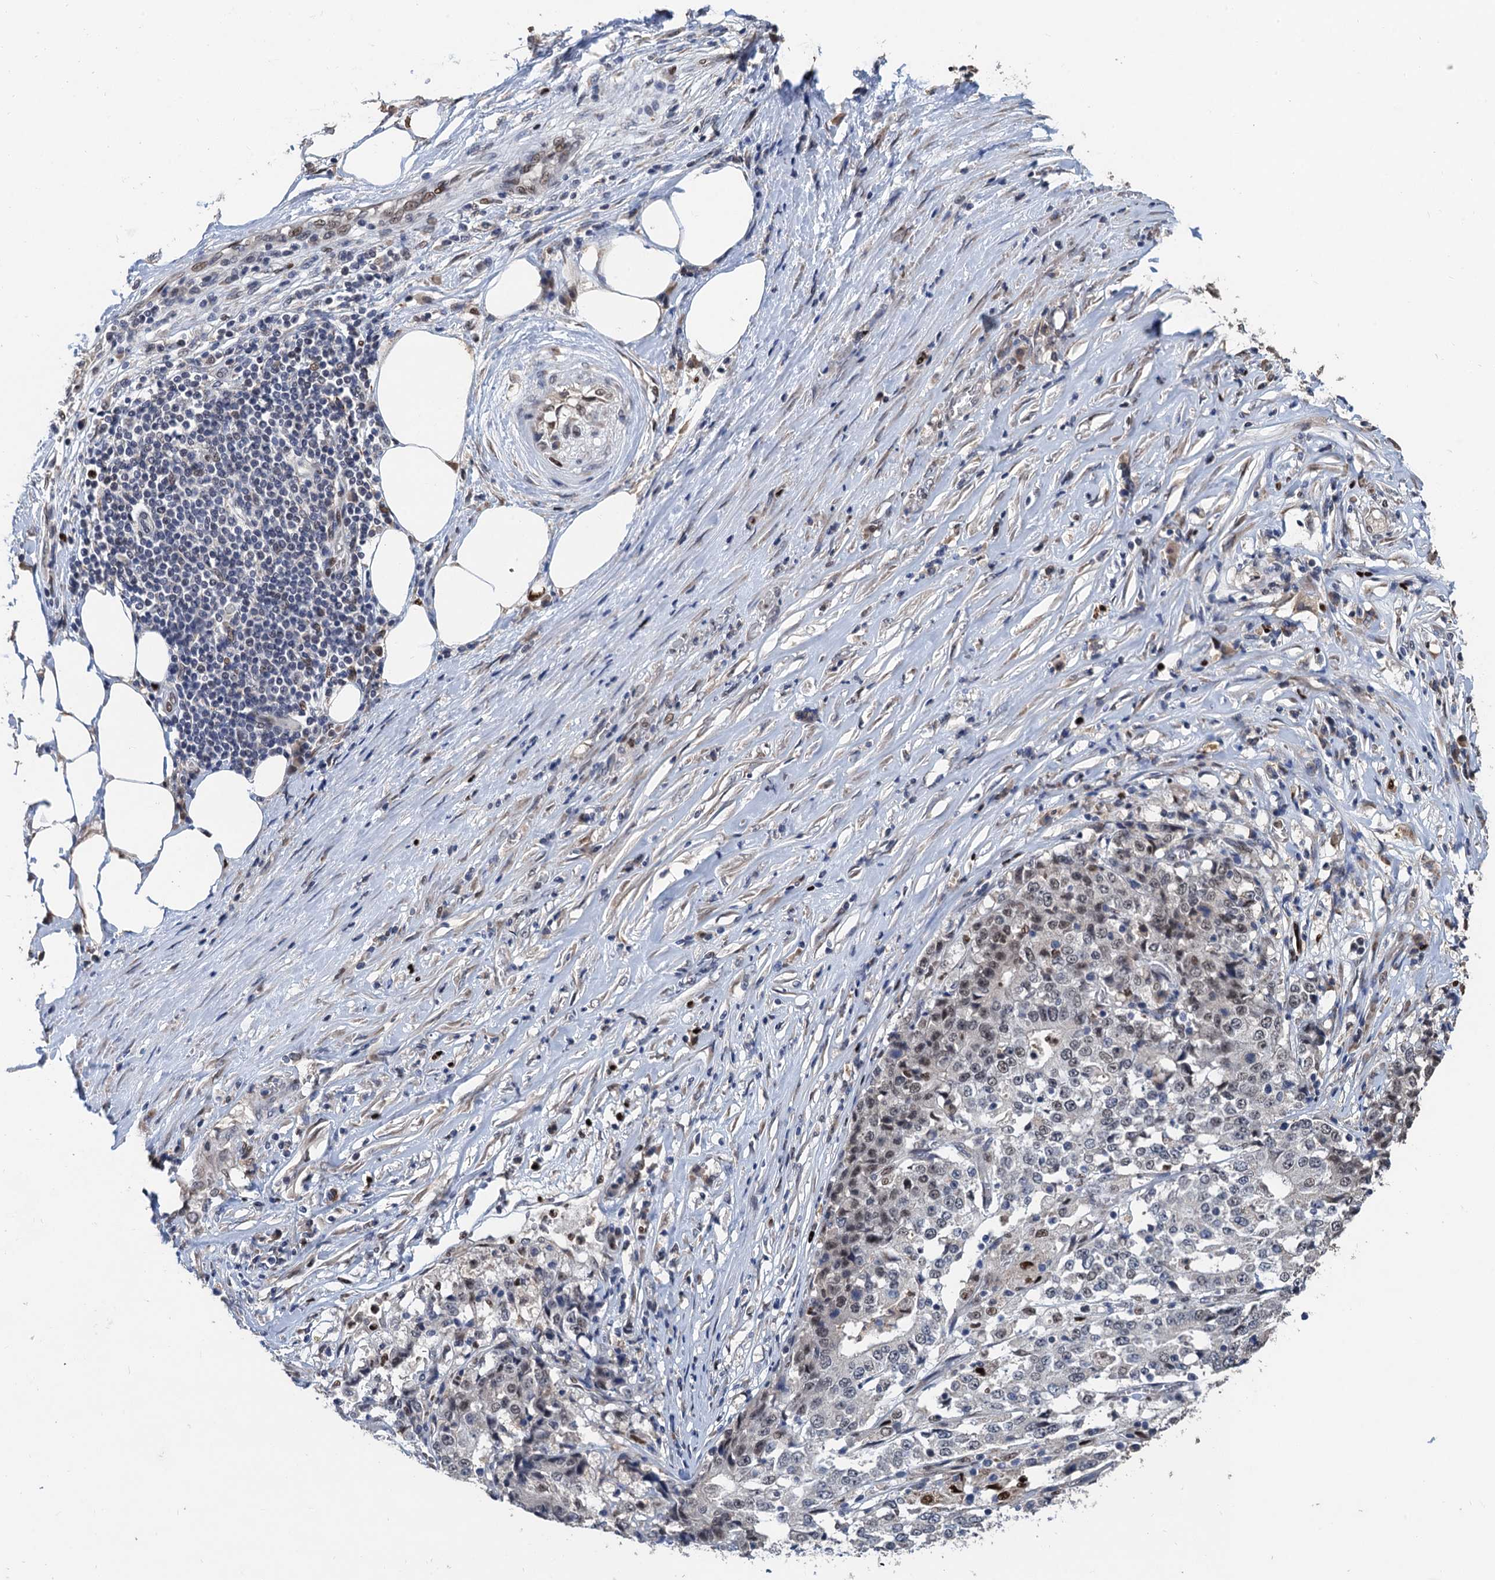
{"staining": {"intensity": "weak", "quantity": "<25%", "location": "nuclear"}, "tissue": "stomach cancer", "cell_type": "Tumor cells", "image_type": "cancer", "snomed": [{"axis": "morphology", "description": "Adenocarcinoma, NOS"}, {"axis": "topography", "description": "Stomach"}], "caption": "A photomicrograph of stomach cancer (adenocarcinoma) stained for a protein demonstrates no brown staining in tumor cells.", "gene": "TSEN34", "patient": {"sex": "male", "age": 59}}